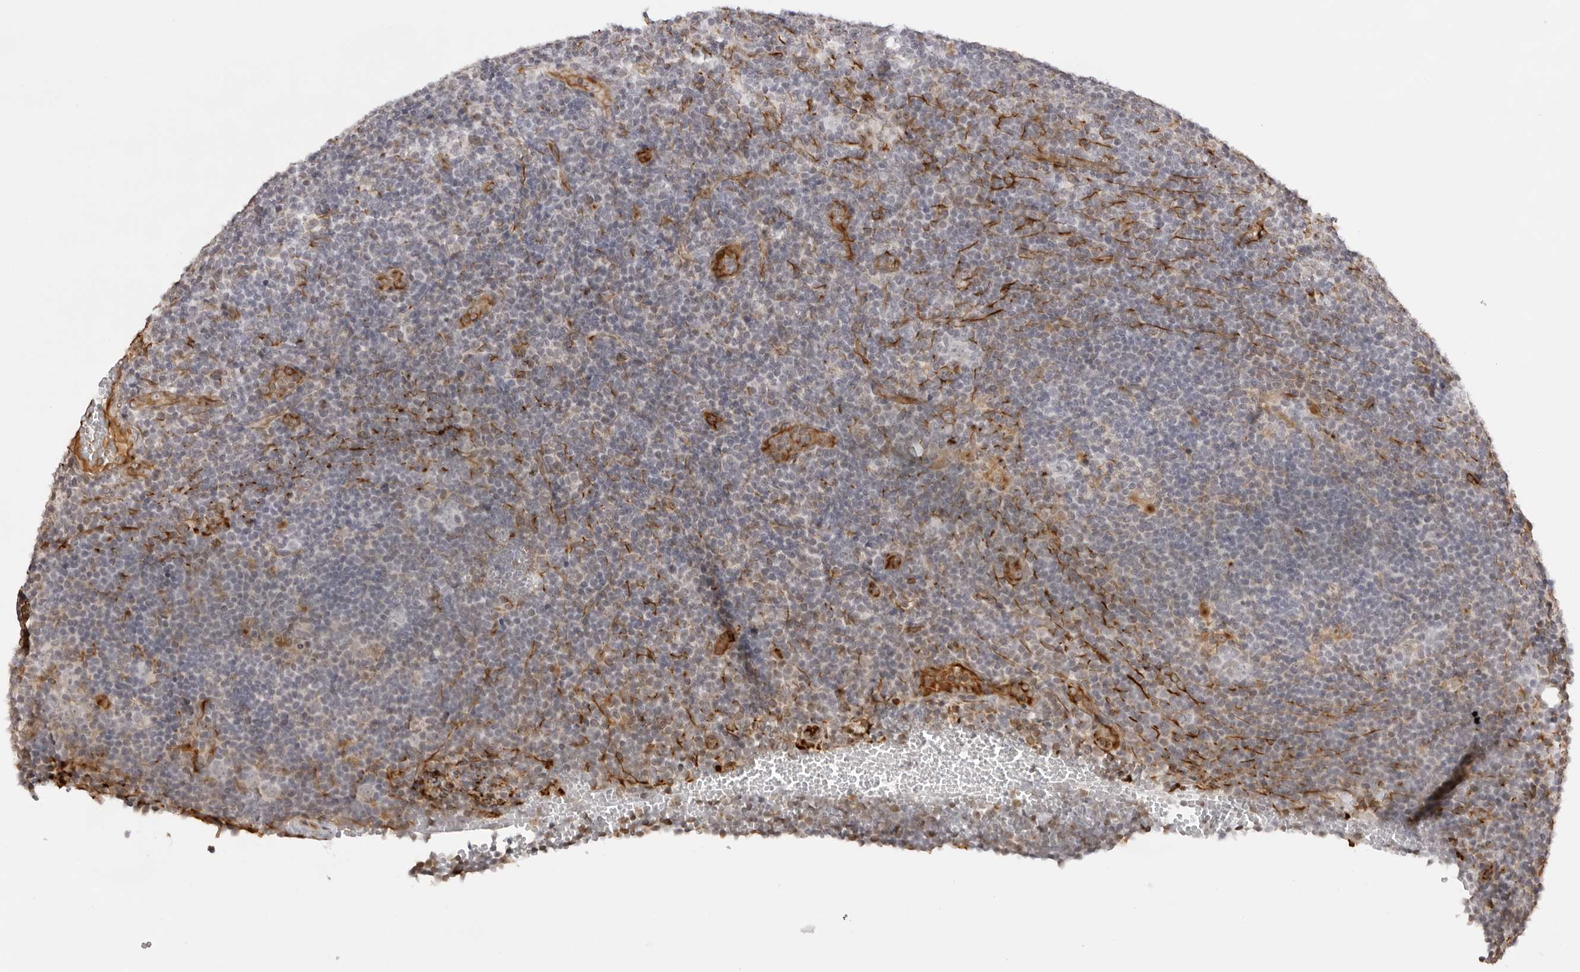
{"staining": {"intensity": "negative", "quantity": "none", "location": "none"}, "tissue": "lymphoma", "cell_type": "Tumor cells", "image_type": "cancer", "snomed": [{"axis": "morphology", "description": "Hodgkin's disease, NOS"}, {"axis": "topography", "description": "Lymph node"}], "caption": "The histopathology image exhibits no staining of tumor cells in Hodgkin's disease.", "gene": "DYNLT5", "patient": {"sex": "female", "age": 57}}